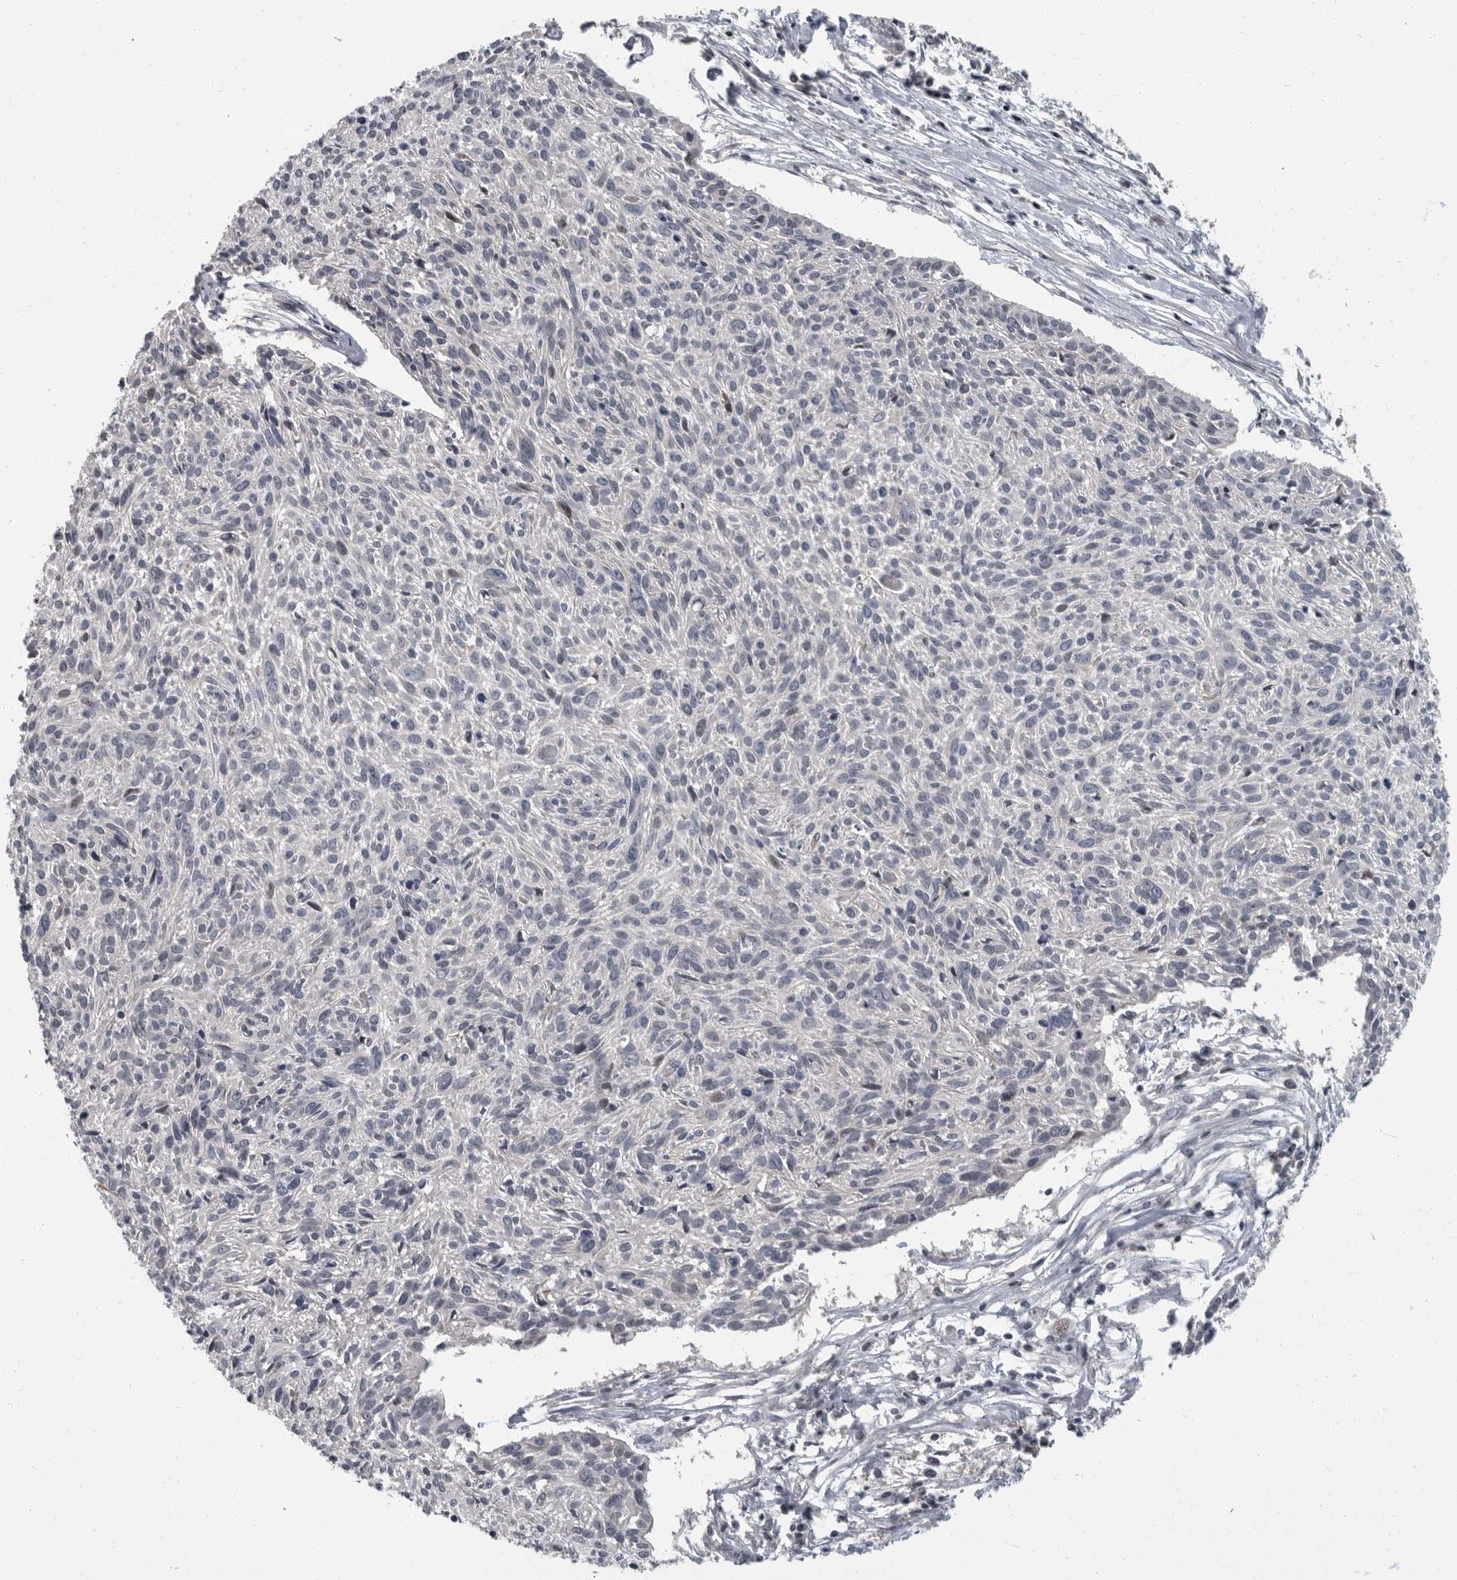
{"staining": {"intensity": "negative", "quantity": "none", "location": "none"}, "tissue": "cervical cancer", "cell_type": "Tumor cells", "image_type": "cancer", "snomed": [{"axis": "morphology", "description": "Squamous cell carcinoma, NOS"}, {"axis": "topography", "description": "Cervix"}], "caption": "This is an immunohistochemistry (IHC) photomicrograph of cervical cancer. There is no positivity in tumor cells.", "gene": "PDE7A", "patient": {"sex": "female", "age": 51}}